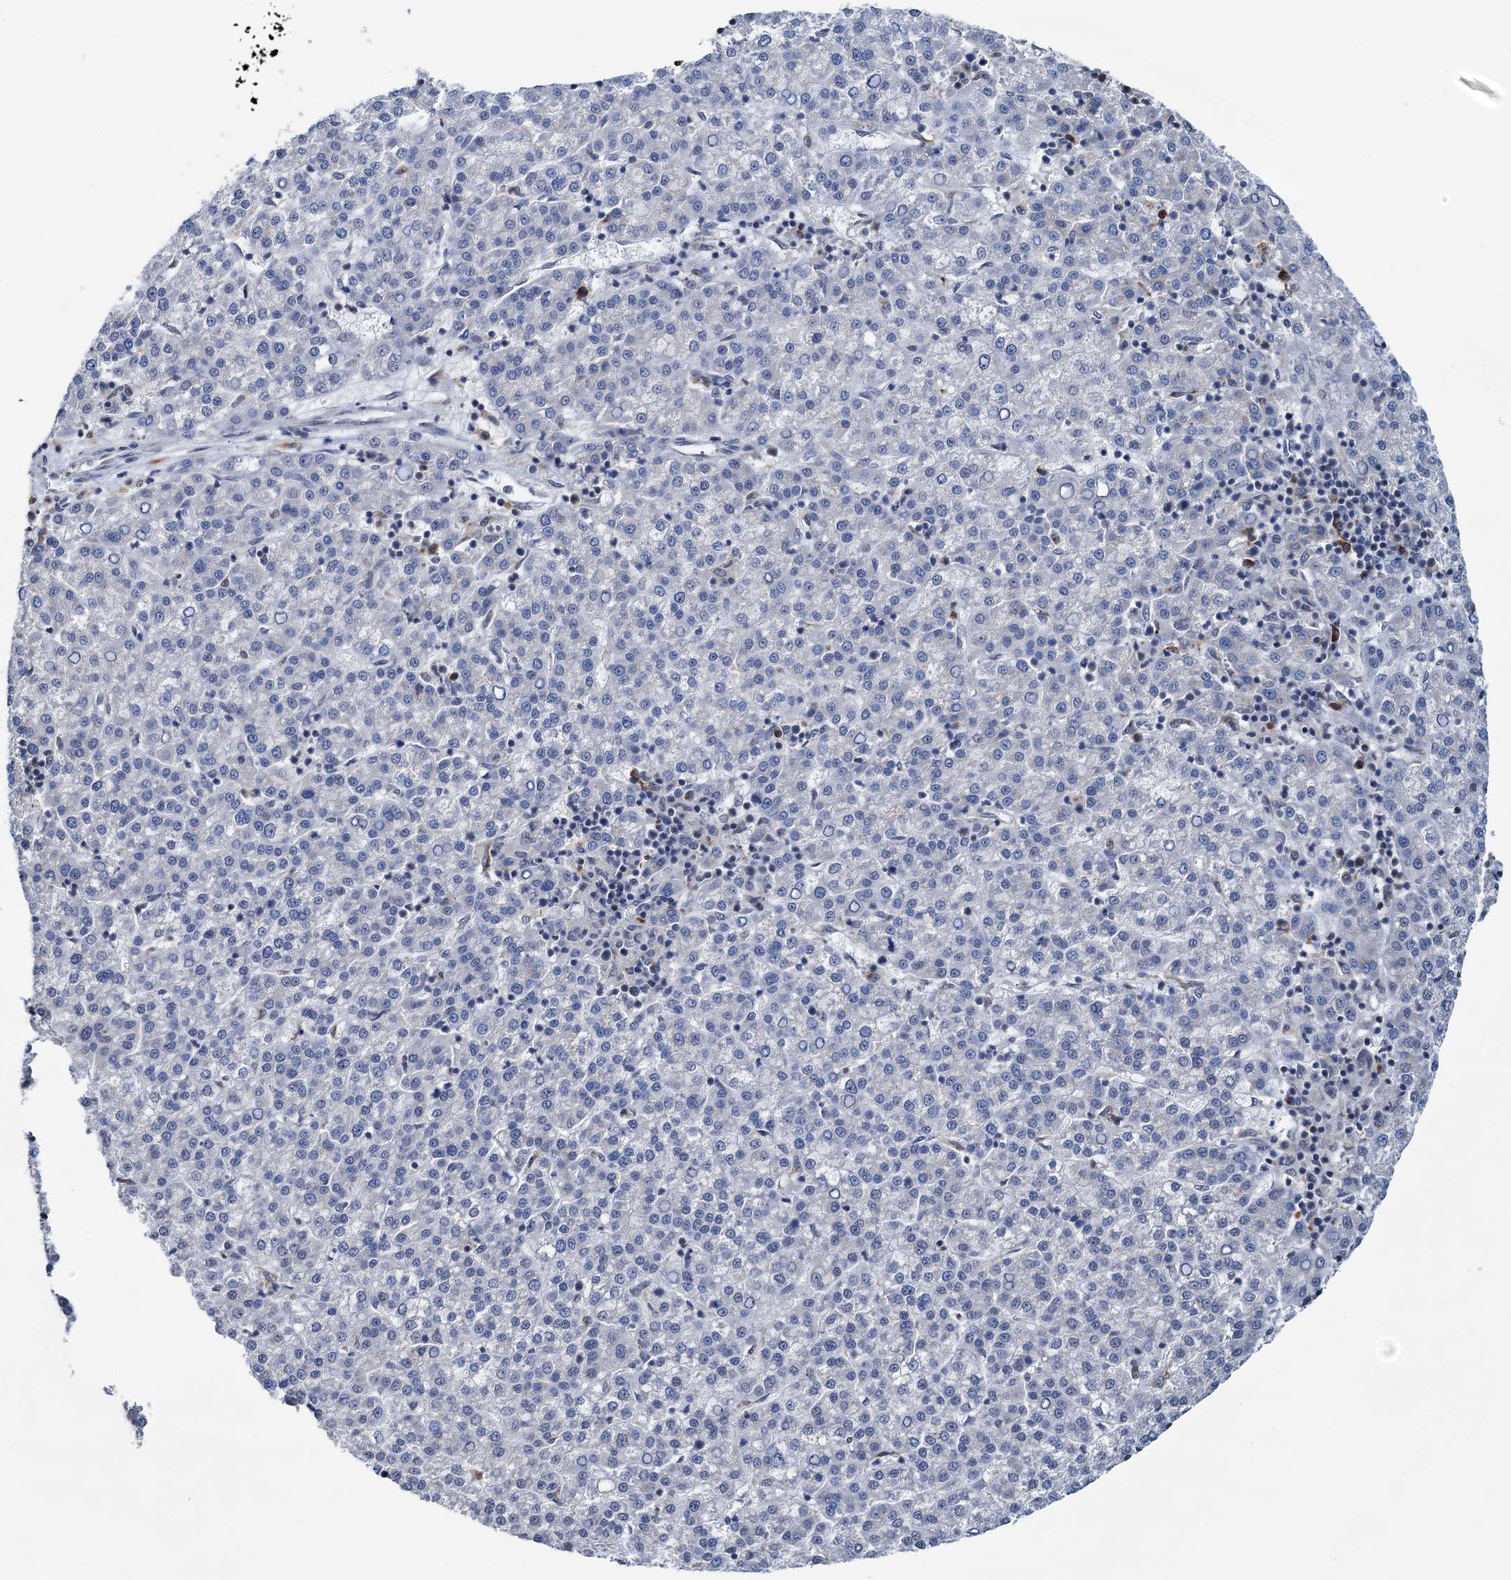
{"staining": {"intensity": "negative", "quantity": "none", "location": "none"}, "tissue": "liver cancer", "cell_type": "Tumor cells", "image_type": "cancer", "snomed": [{"axis": "morphology", "description": "Carcinoma, Hepatocellular, NOS"}, {"axis": "topography", "description": "Liver"}], "caption": "An IHC photomicrograph of liver cancer is shown. There is no staining in tumor cells of liver cancer.", "gene": "SHLD1", "patient": {"sex": "female", "age": 58}}